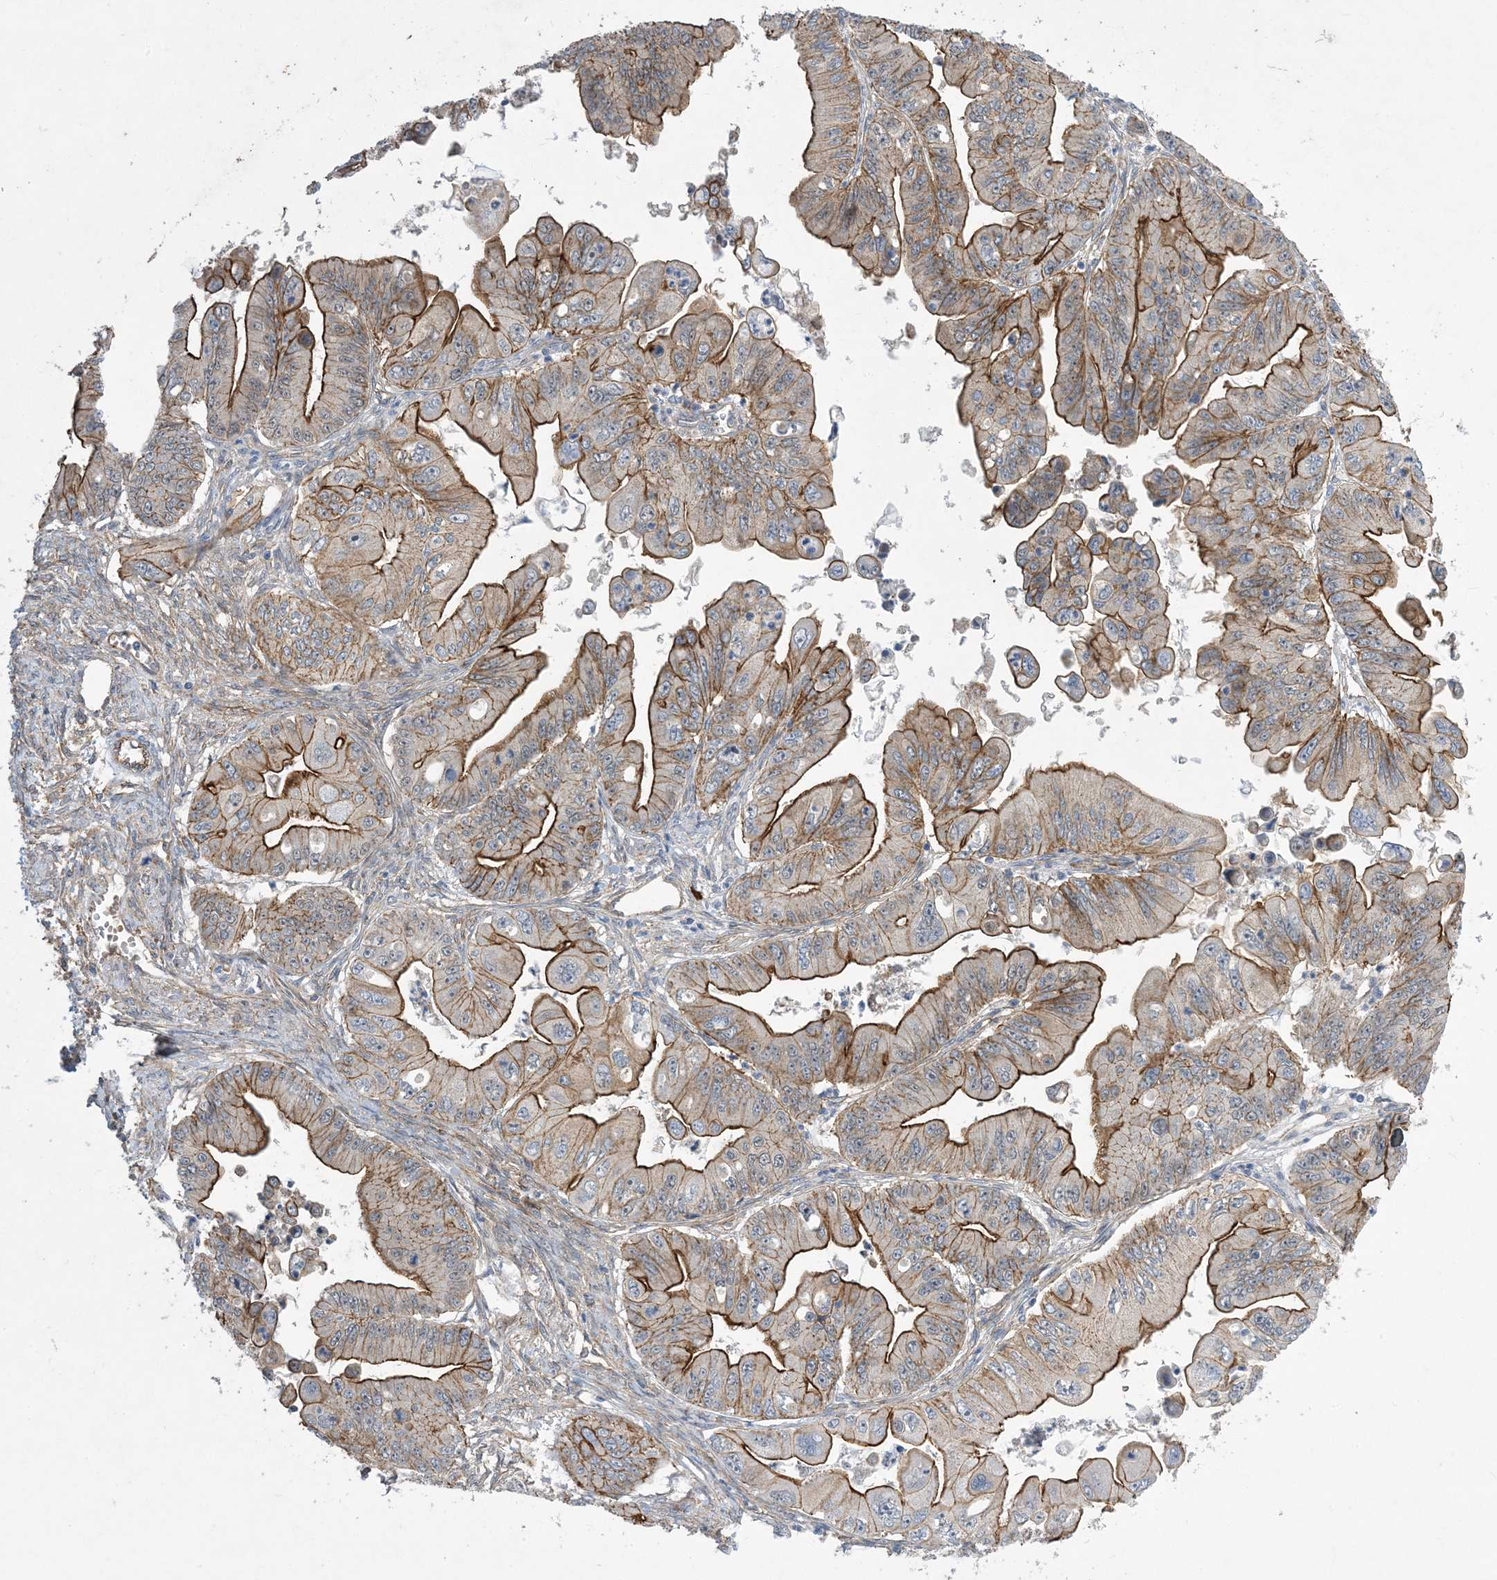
{"staining": {"intensity": "strong", "quantity": "25%-75%", "location": "cytoplasmic/membranous"}, "tissue": "ovarian cancer", "cell_type": "Tumor cells", "image_type": "cancer", "snomed": [{"axis": "morphology", "description": "Cystadenocarcinoma, mucinous, NOS"}, {"axis": "topography", "description": "Ovary"}], "caption": "Immunohistochemistry (IHC) histopathology image of neoplastic tissue: human ovarian cancer stained using IHC reveals high levels of strong protein expression localized specifically in the cytoplasmic/membranous of tumor cells, appearing as a cytoplasmic/membranous brown color.", "gene": "AOC1", "patient": {"sex": "female", "age": 71}}